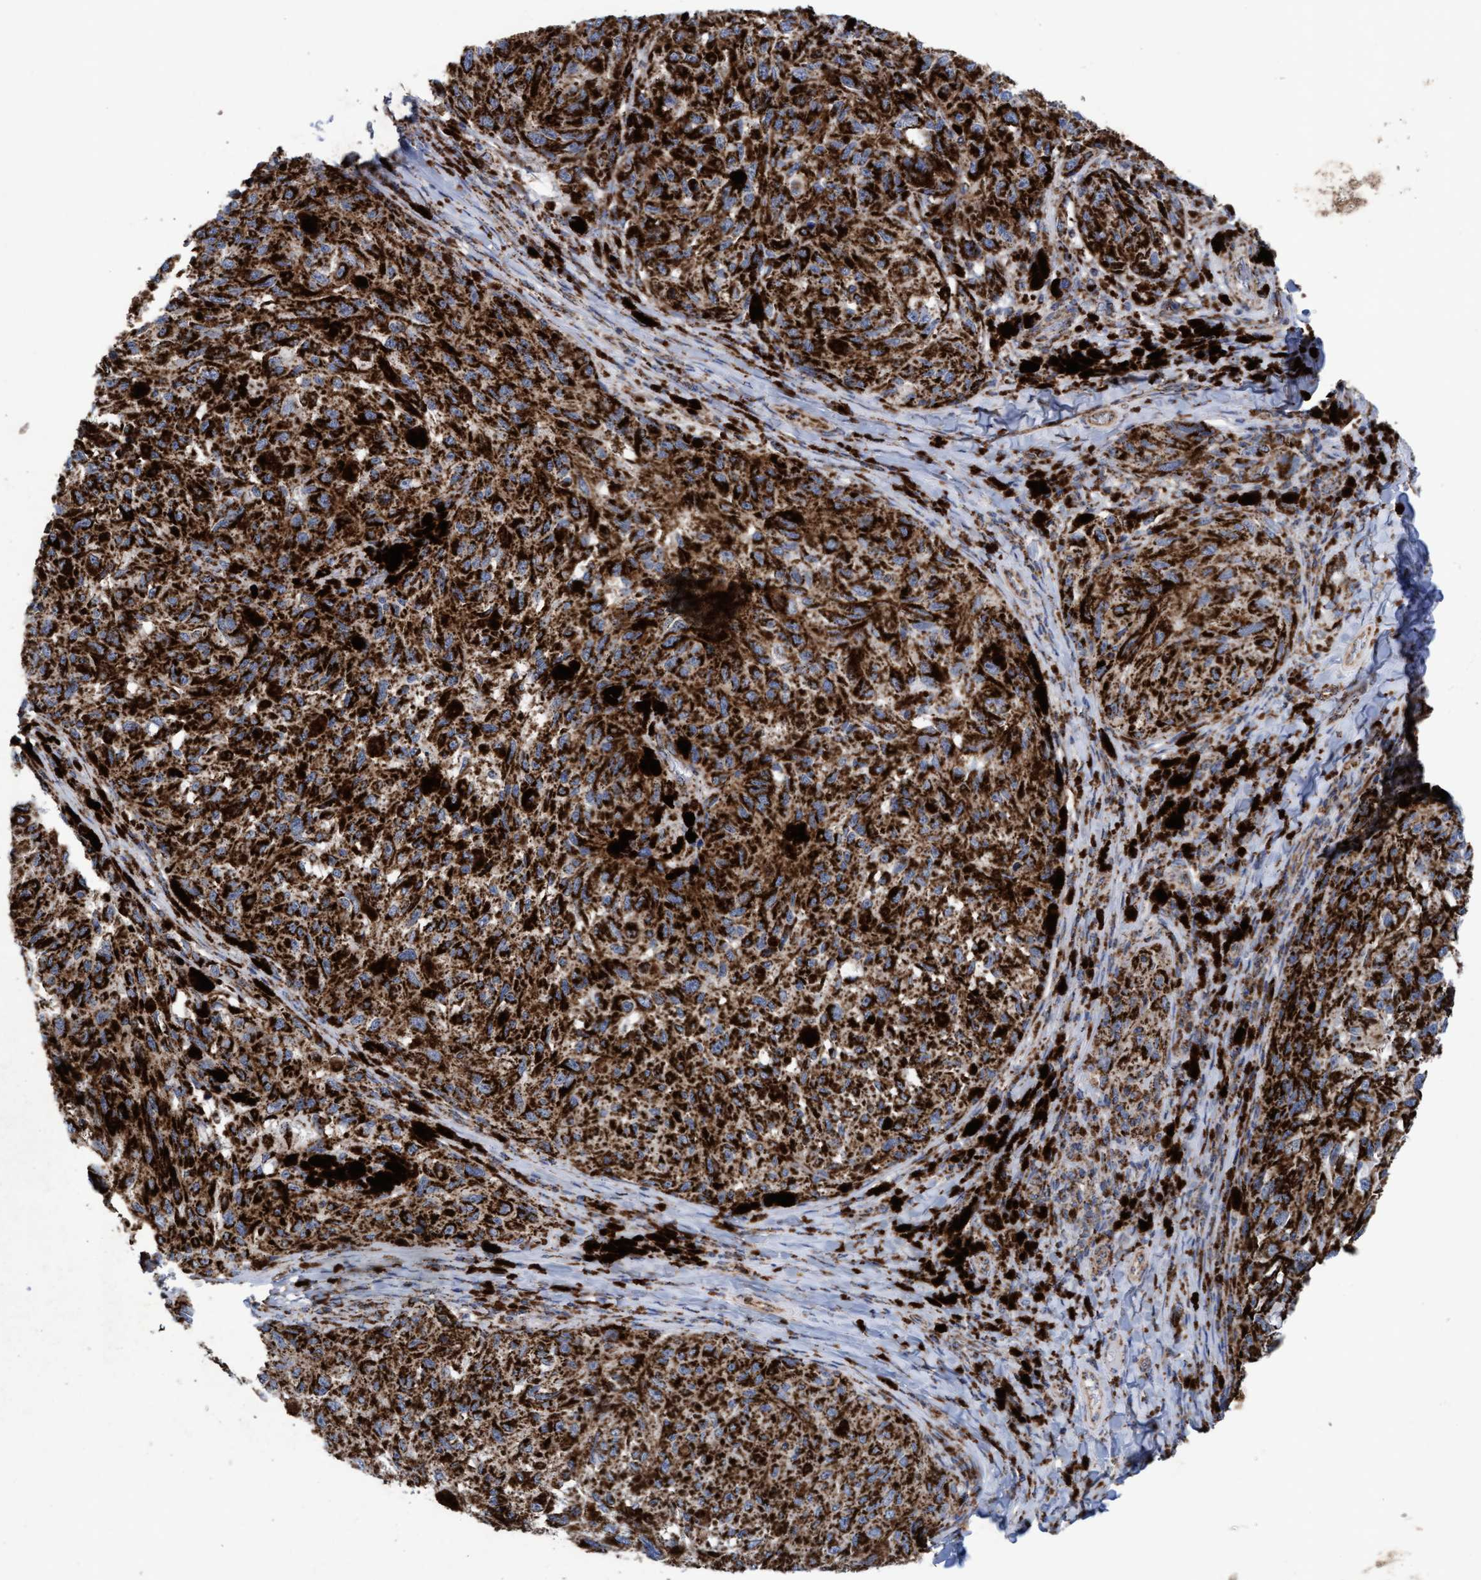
{"staining": {"intensity": "strong", "quantity": ">75%", "location": "cytoplasmic/membranous"}, "tissue": "melanoma", "cell_type": "Tumor cells", "image_type": "cancer", "snomed": [{"axis": "morphology", "description": "Malignant melanoma, NOS"}, {"axis": "topography", "description": "Skin"}], "caption": "Malignant melanoma was stained to show a protein in brown. There is high levels of strong cytoplasmic/membranous staining in approximately >75% of tumor cells.", "gene": "MRPL38", "patient": {"sex": "female", "age": 73}}